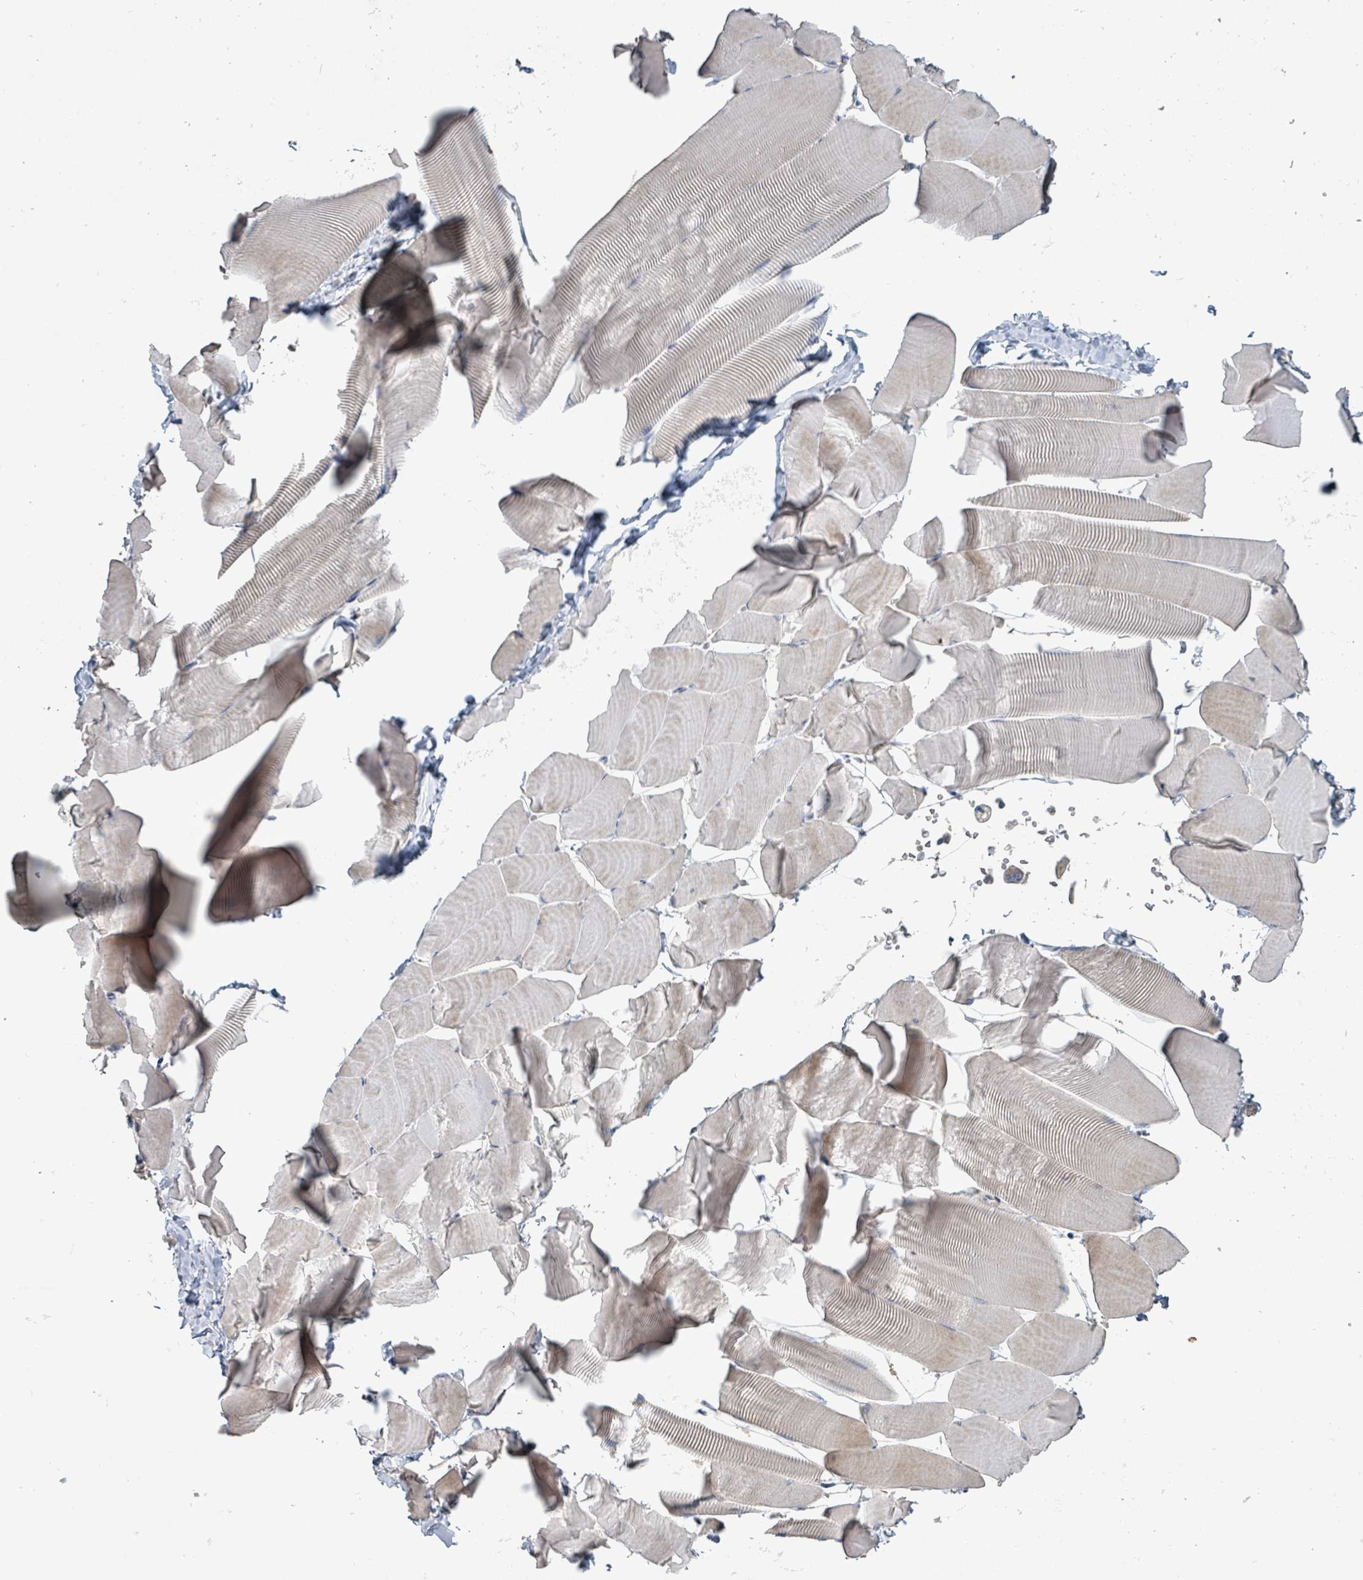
{"staining": {"intensity": "weak", "quantity": "<25%", "location": "cytoplasmic/membranous"}, "tissue": "skeletal muscle", "cell_type": "Myocytes", "image_type": "normal", "snomed": [{"axis": "morphology", "description": "Normal tissue, NOS"}, {"axis": "topography", "description": "Skeletal muscle"}], "caption": "The IHC histopathology image has no significant positivity in myocytes of skeletal muscle.", "gene": "RPL32", "patient": {"sex": "male", "age": 25}}